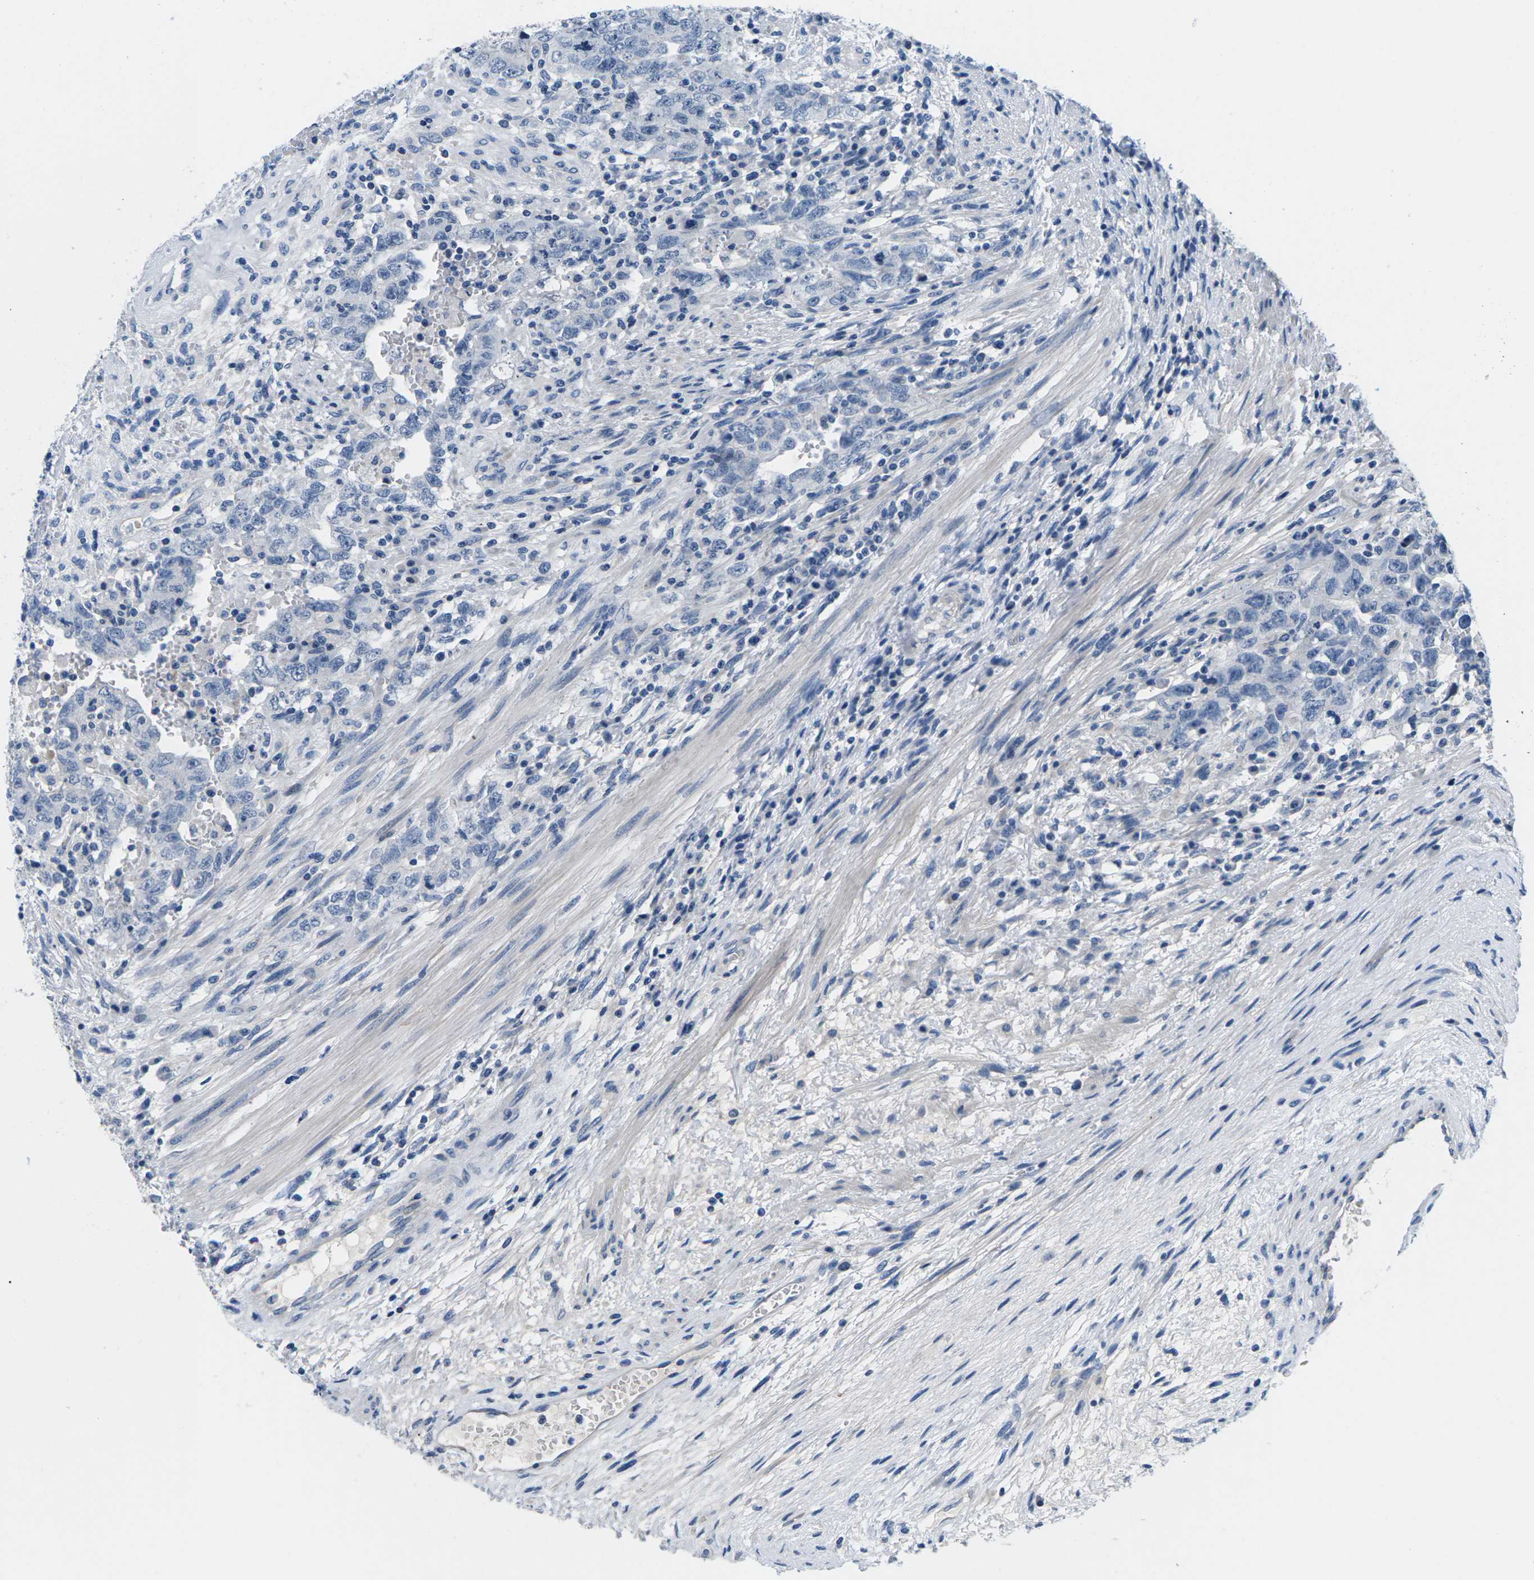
{"staining": {"intensity": "negative", "quantity": "none", "location": "none"}, "tissue": "testis cancer", "cell_type": "Tumor cells", "image_type": "cancer", "snomed": [{"axis": "morphology", "description": "Carcinoma, Embryonal, NOS"}, {"axis": "topography", "description": "Testis"}], "caption": "Photomicrograph shows no protein expression in tumor cells of embryonal carcinoma (testis) tissue.", "gene": "TSPAN2", "patient": {"sex": "male", "age": 26}}